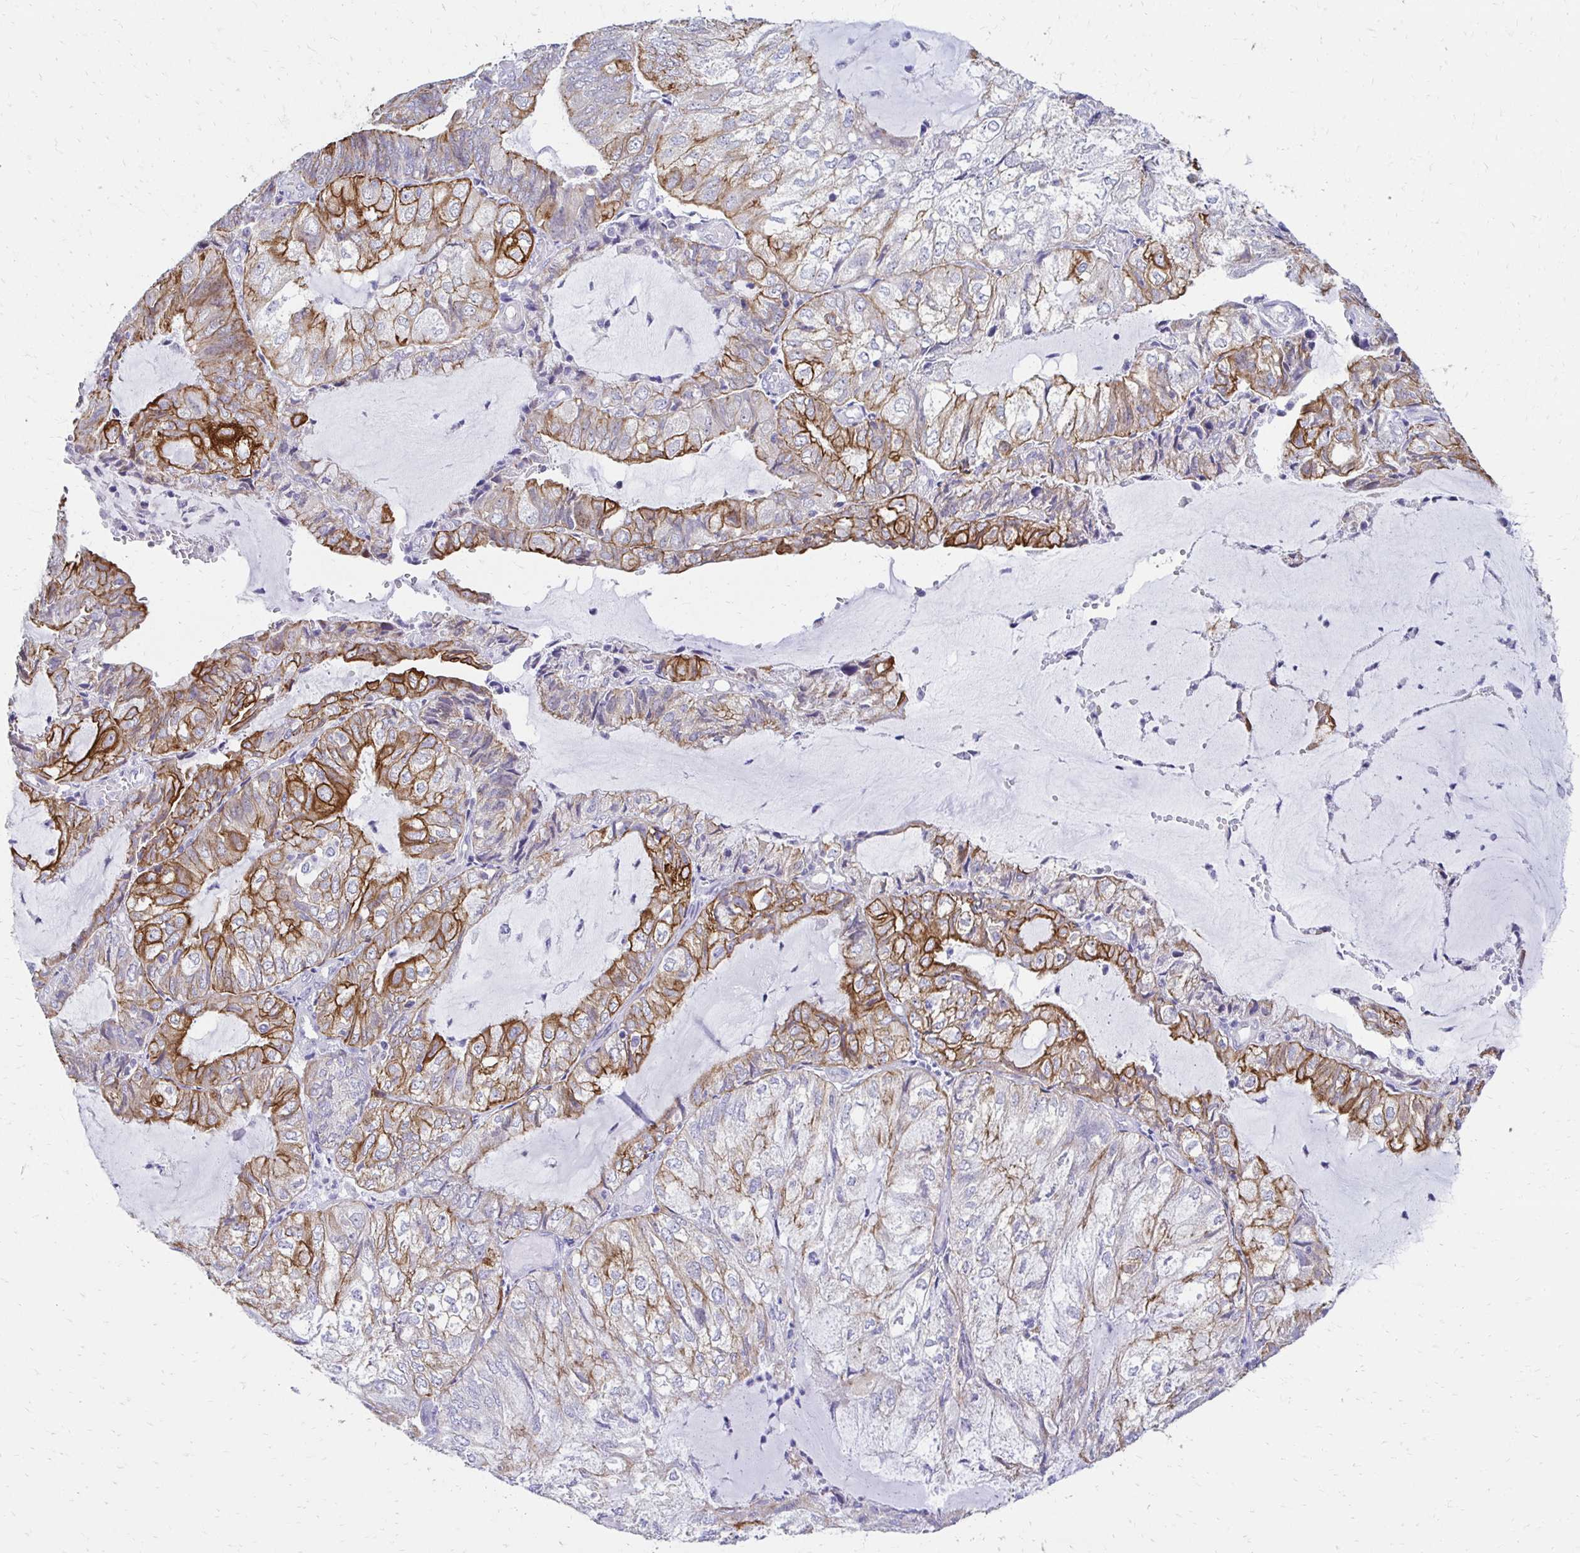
{"staining": {"intensity": "moderate", "quantity": "25%-75%", "location": "cytoplasmic/membranous"}, "tissue": "endometrial cancer", "cell_type": "Tumor cells", "image_type": "cancer", "snomed": [{"axis": "morphology", "description": "Adenocarcinoma, NOS"}, {"axis": "topography", "description": "Endometrium"}], "caption": "An immunohistochemistry photomicrograph of tumor tissue is shown. Protein staining in brown shows moderate cytoplasmic/membranous positivity in endometrial cancer within tumor cells.", "gene": "C1QTNF2", "patient": {"sex": "female", "age": 81}}